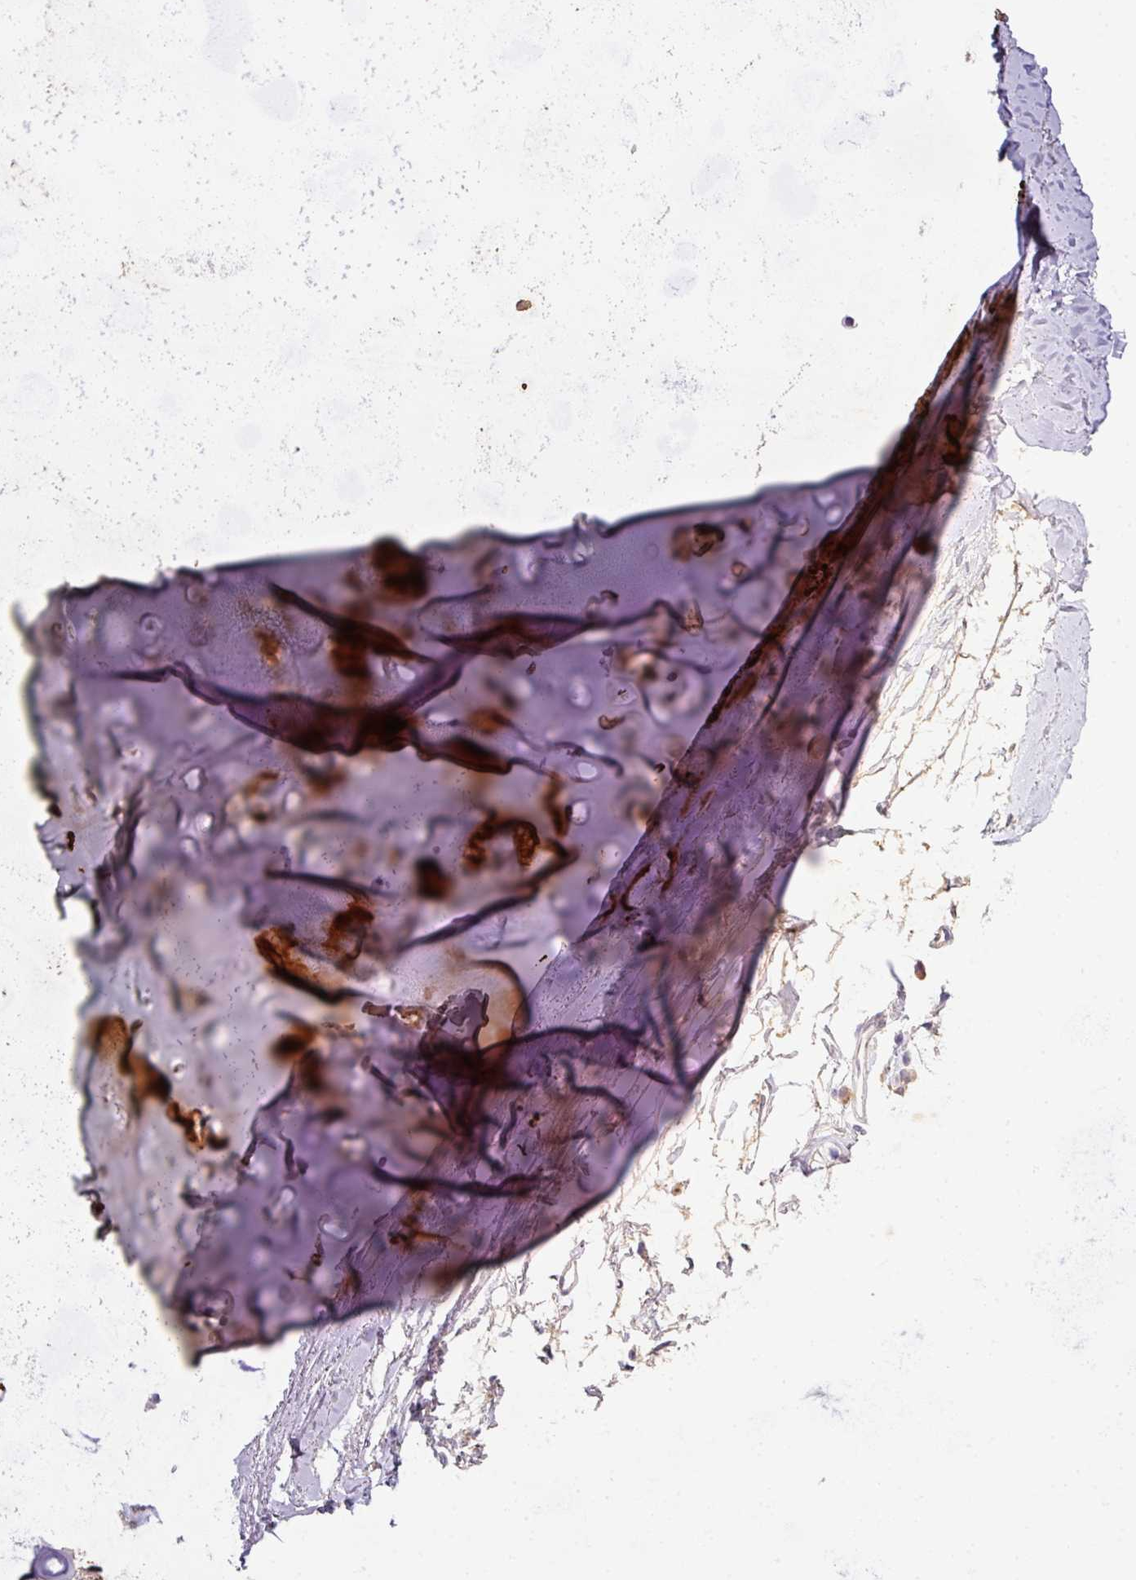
{"staining": {"intensity": "moderate", "quantity": "25%-75%", "location": "cytoplasmic/membranous"}, "tissue": "adipose tissue", "cell_type": "Adipocytes", "image_type": "normal", "snomed": [{"axis": "morphology", "description": "Normal tissue, NOS"}, {"axis": "topography", "description": "Cartilage tissue"}, {"axis": "topography", "description": "Bronchus"}], "caption": "Immunohistochemistry (IHC) of unremarkable human adipose tissue reveals medium levels of moderate cytoplasmic/membranous expression in approximately 25%-75% of adipocytes.", "gene": "ZNF266", "patient": {"sex": "female", "age": 72}}